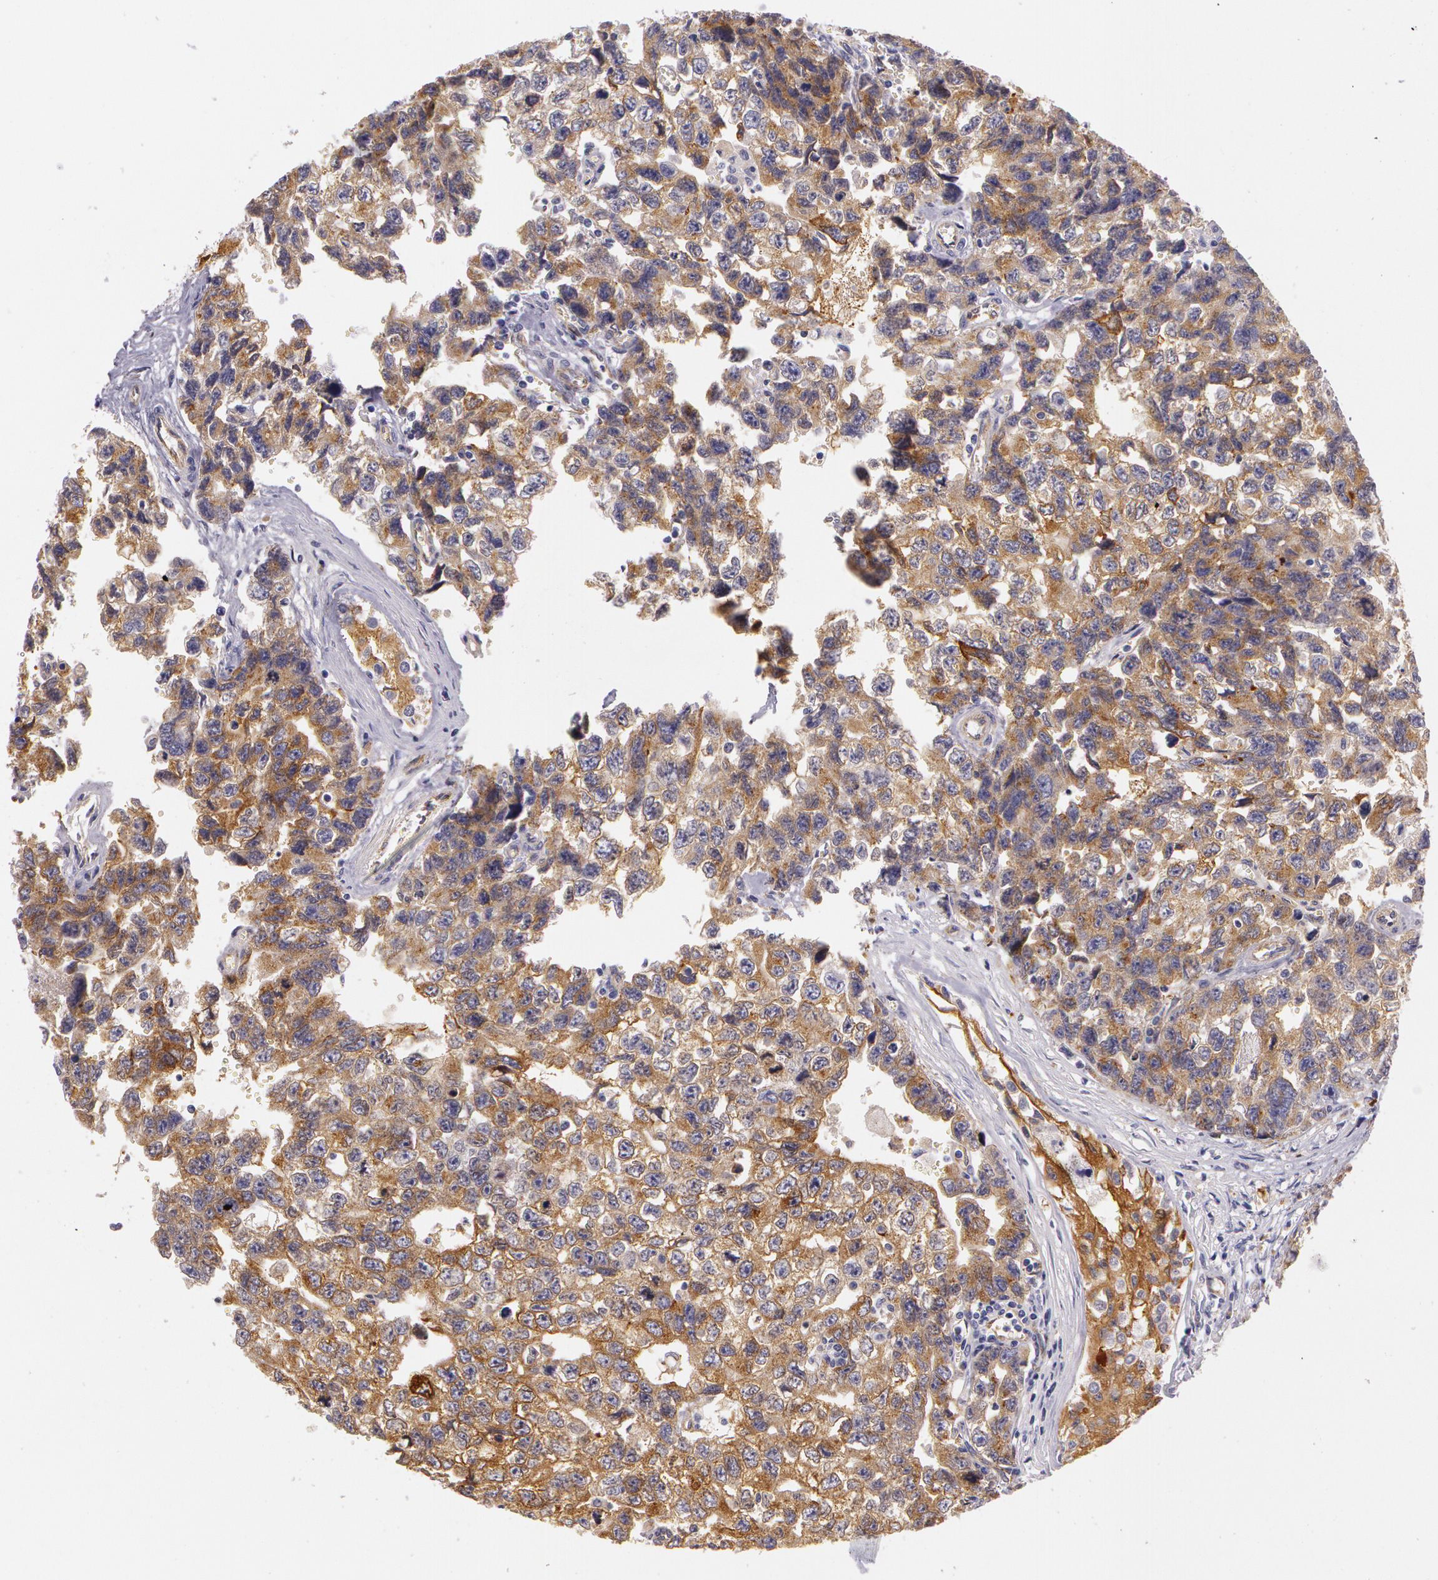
{"staining": {"intensity": "strong", "quantity": "25%-75%", "location": "cytoplasmic/membranous"}, "tissue": "testis cancer", "cell_type": "Tumor cells", "image_type": "cancer", "snomed": [{"axis": "morphology", "description": "Carcinoma, Embryonal, NOS"}, {"axis": "topography", "description": "Testis"}], "caption": "Immunohistochemistry photomicrograph of neoplastic tissue: human testis embryonal carcinoma stained using IHC demonstrates high levels of strong protein expression localized specifically in the cytoplasmic/membranous of tumor cells, appearing as a cytoplasmic/membranous brown color.", "gene": "APP", "patient": {"sex": "male", "age": 31}}